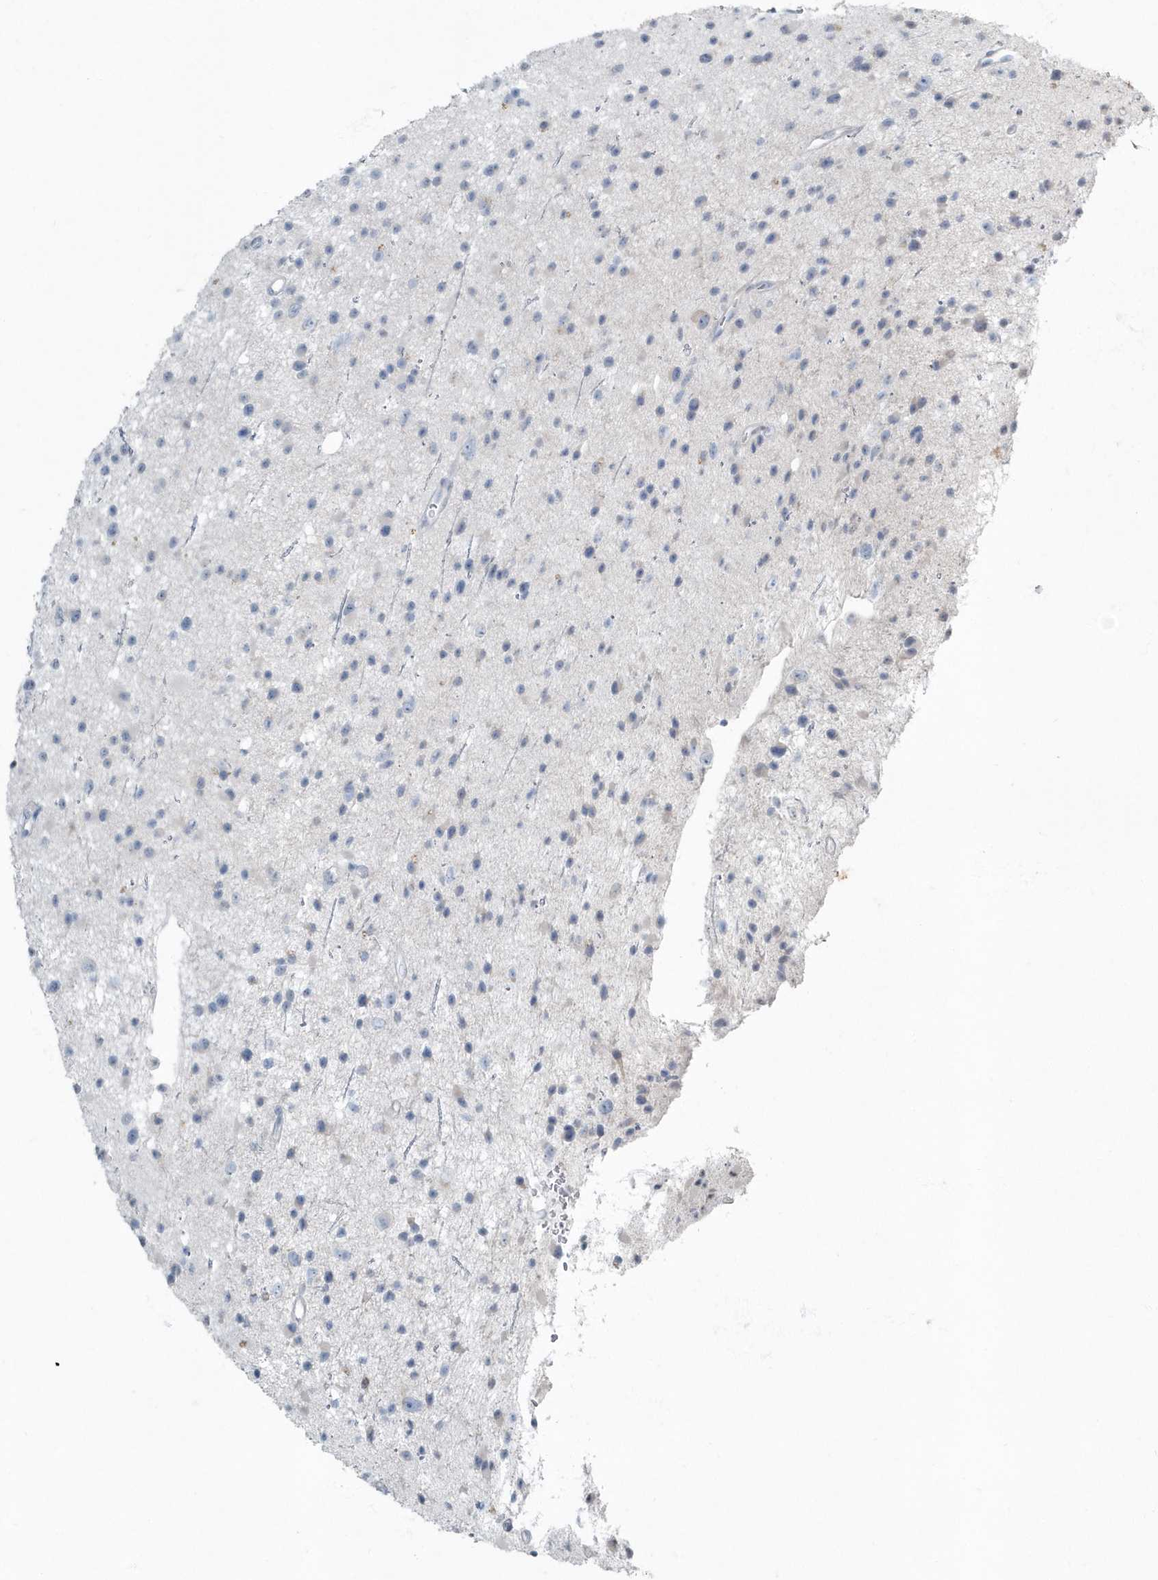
{"staining": {"intensity": "negative", "quantity": "none", "location": "none"}, "tissue": "glioma", "cell_type": "Tumor cells", "image_type": "cancer", "snomed": [{"axis": "morphology", "description": "Glioma, malignant, Low grade"}, {"axis": "topography", "description": "Cerebral cortex"}], "caption": "The immunohistochemistry micrograph has no significant staining in tumor cells of glioma tissue.", "gene": "MYOT", "patient": {"sex": "female", "age": 39}}